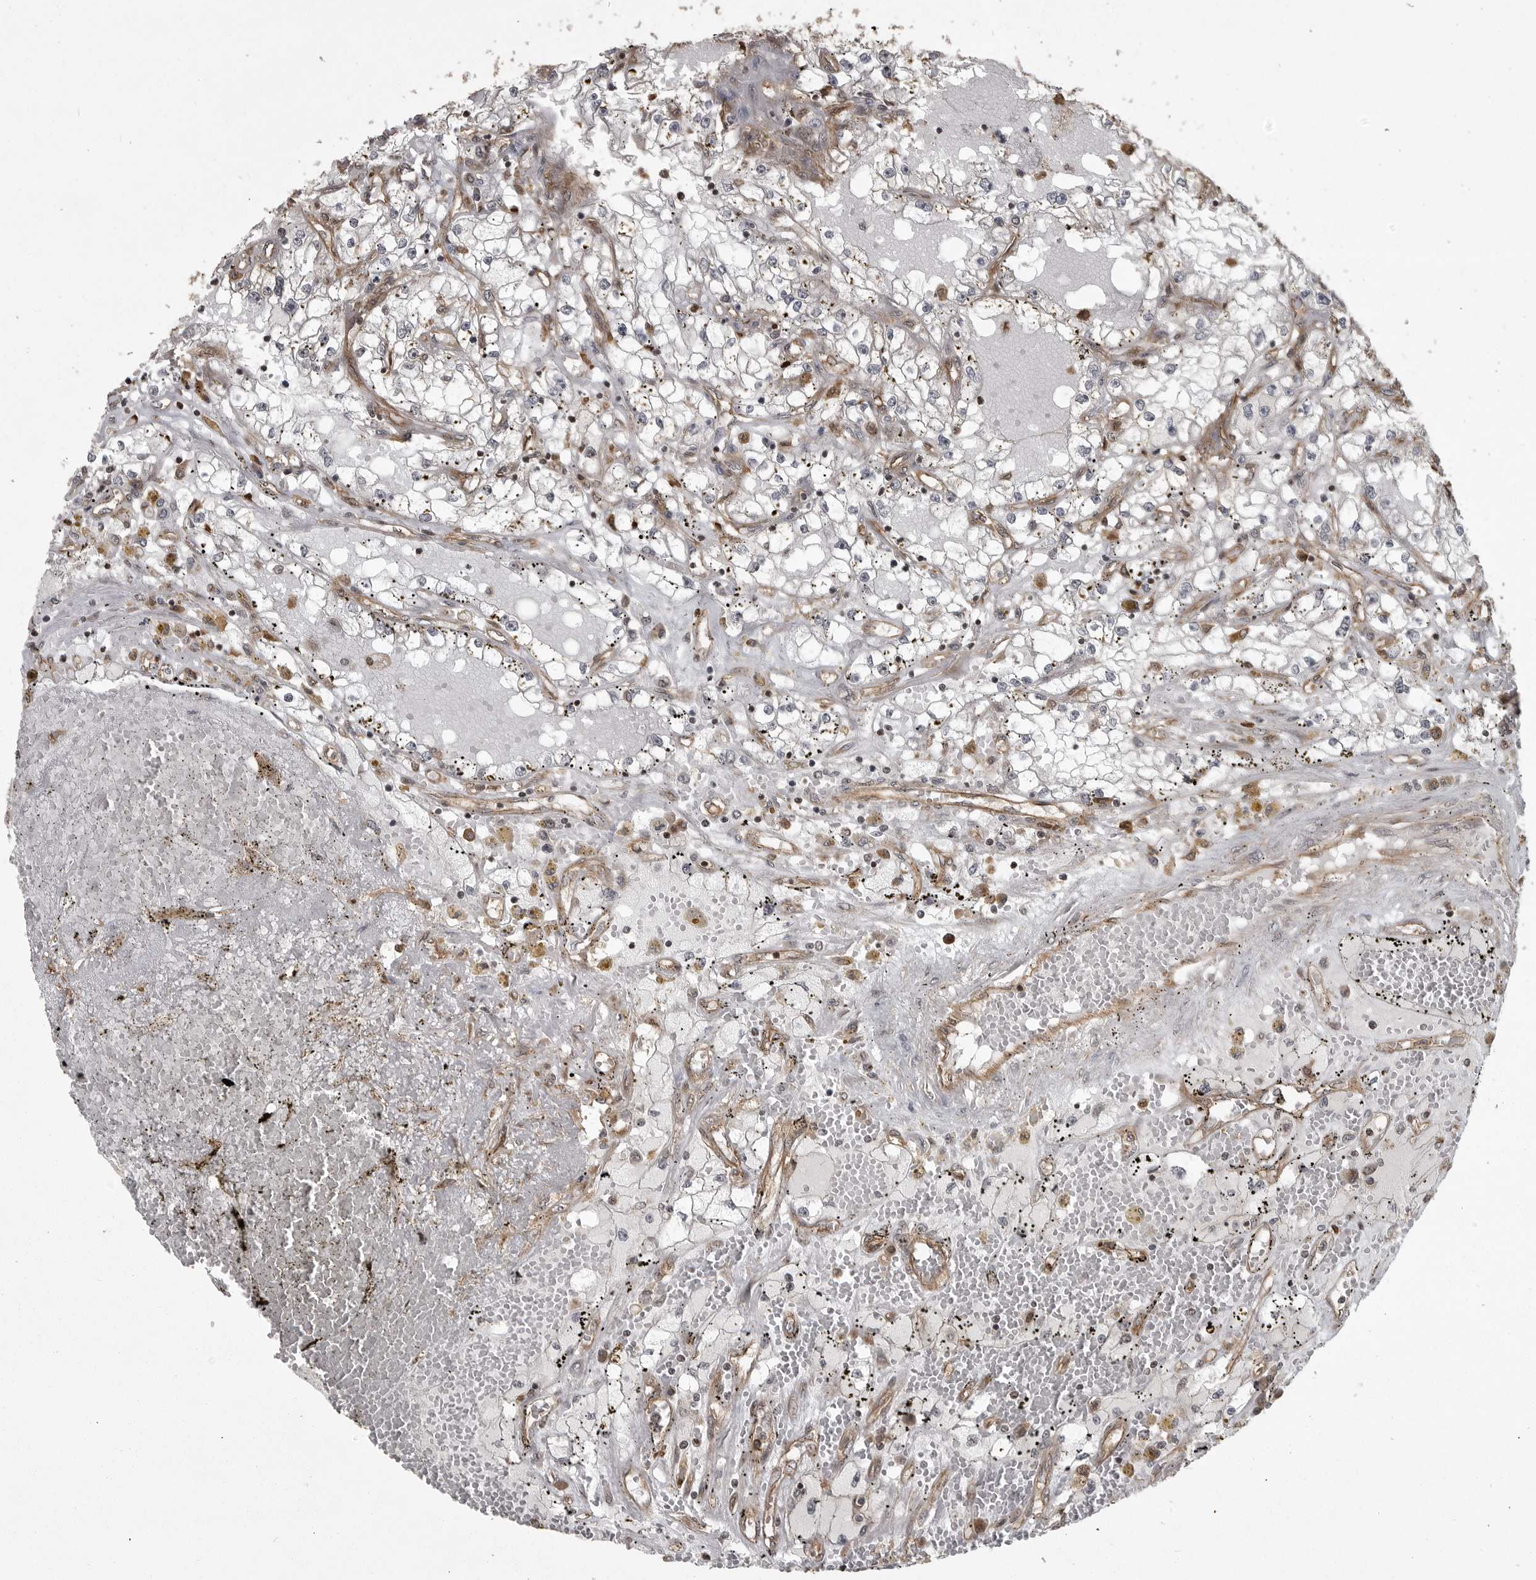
{"staining": {"intensity": "negative", "quantity": "none", "location": "none"}, "tissue": "renal cancer", "cell_type": "Tumor cells", "image_type": "cancer", "snomed": [{"axis": "morphology", "description": "Adenocarcinoma, NOS"}, {"axis": "topography", "description": "Kidney"}], "caption": "Immunohistochemistry of human renal adenocarcinoma displays no expression in tumor cells. (Immunohistochemistry (ihc), brightfield microscopy, high magnification).", "gene": "DNAJC8", "patient": {"sex": "male", "age": 56}}